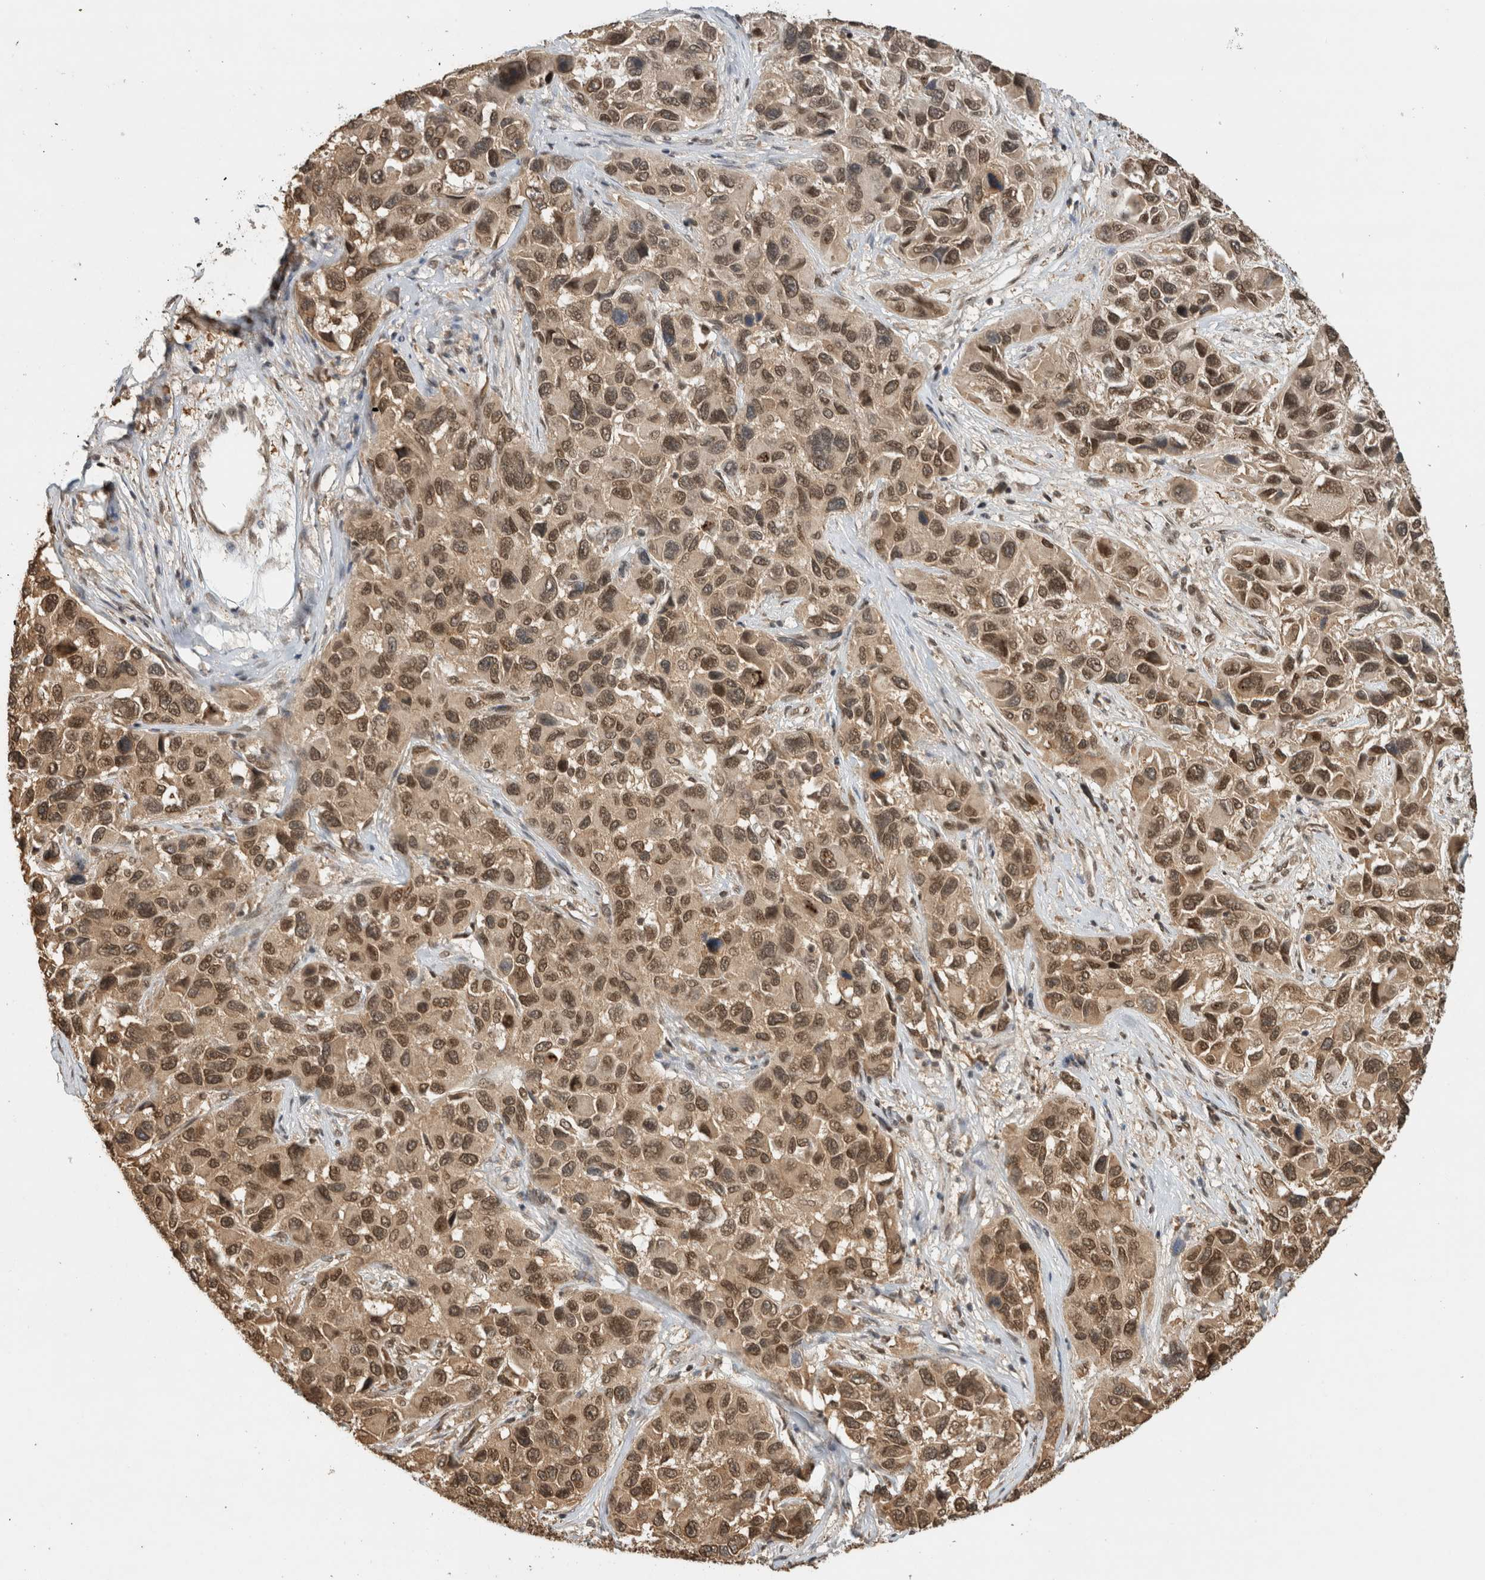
{"staining": {"intensity": "moderate", "quantity": ">75%", "location": "nuclear"}, "tissue": "melanoma", "cell_type": "Tumor cells", "image_type": "cancer", "snomed": [{"axis": "morphology", "description": "Malignant melanoma, NOS"}, {"axis": "topography", "description": "Skin"}], "caption": "Immunohistochemistry image of neoplastic tissue: human melanoma stained using immunohistochemistry (IHC) exhibits medium levels of moderate protein expression localized specifically in the nuclear of tumor cells, appearing as a nuclear brown color.", "gene": "C1orf21", "patient": {"sex": "male", "age": 53}}